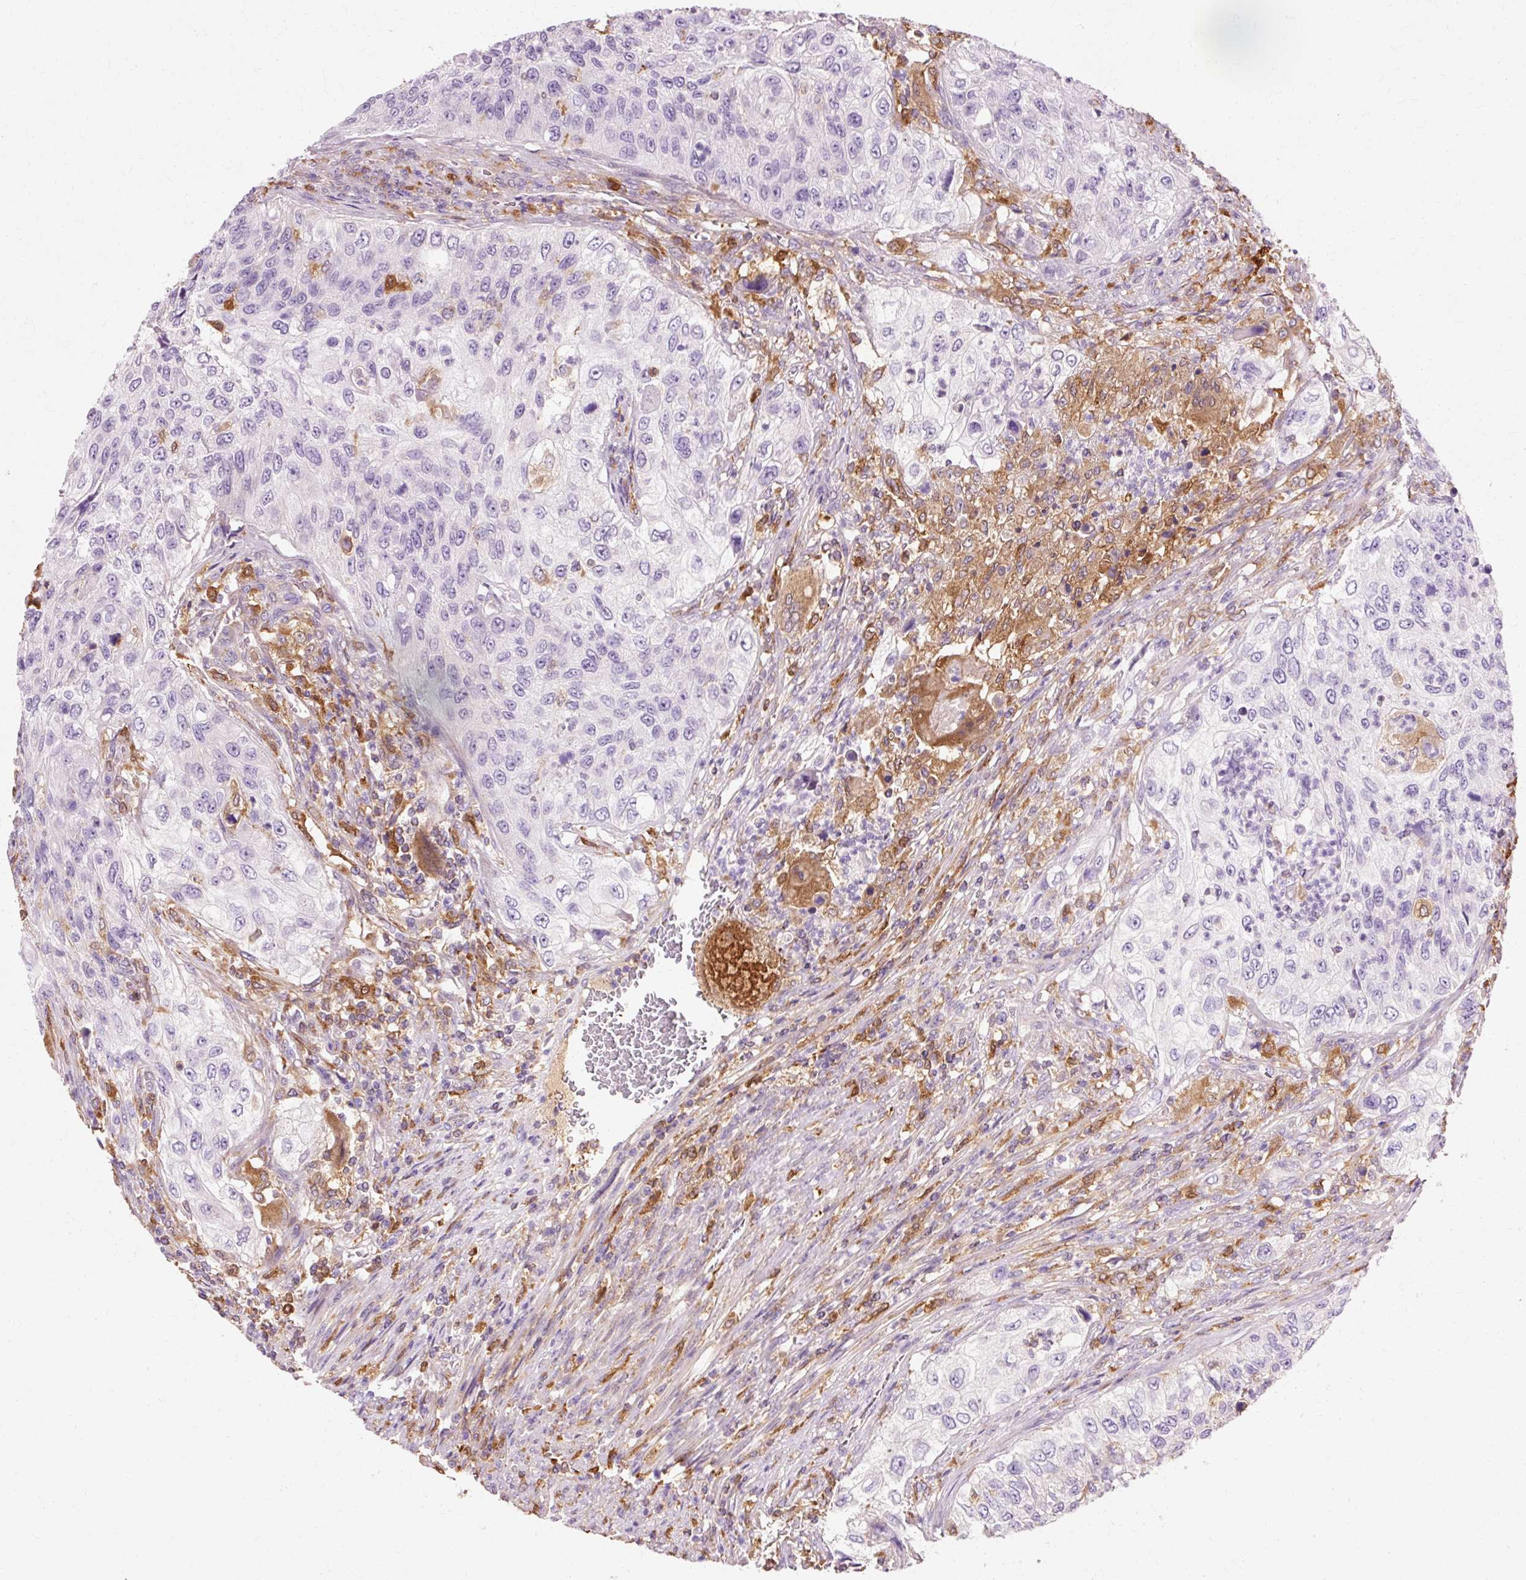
{"staining": {"intensity": "negative", "quantity": "none", "location": "none"}, "tissue": "urothelial cancer", "cell_type": "Tumor cells", "image_type": "cancer", "snomed": [{"axis": "morphology", "description": "Urothelial carcinoma, High grade"}, {"axis": "topography", "description": "Urinary bladder"}], "caption": "This micrograph is of urothelial cancer stained with immunohistochemistry (IHC) to label a protein in brown with the nuclei are counter-stained blue. There is no positivity in tumor cells.", "gene": "GPX1", "patient": {"sex": "female", "age": 60}}